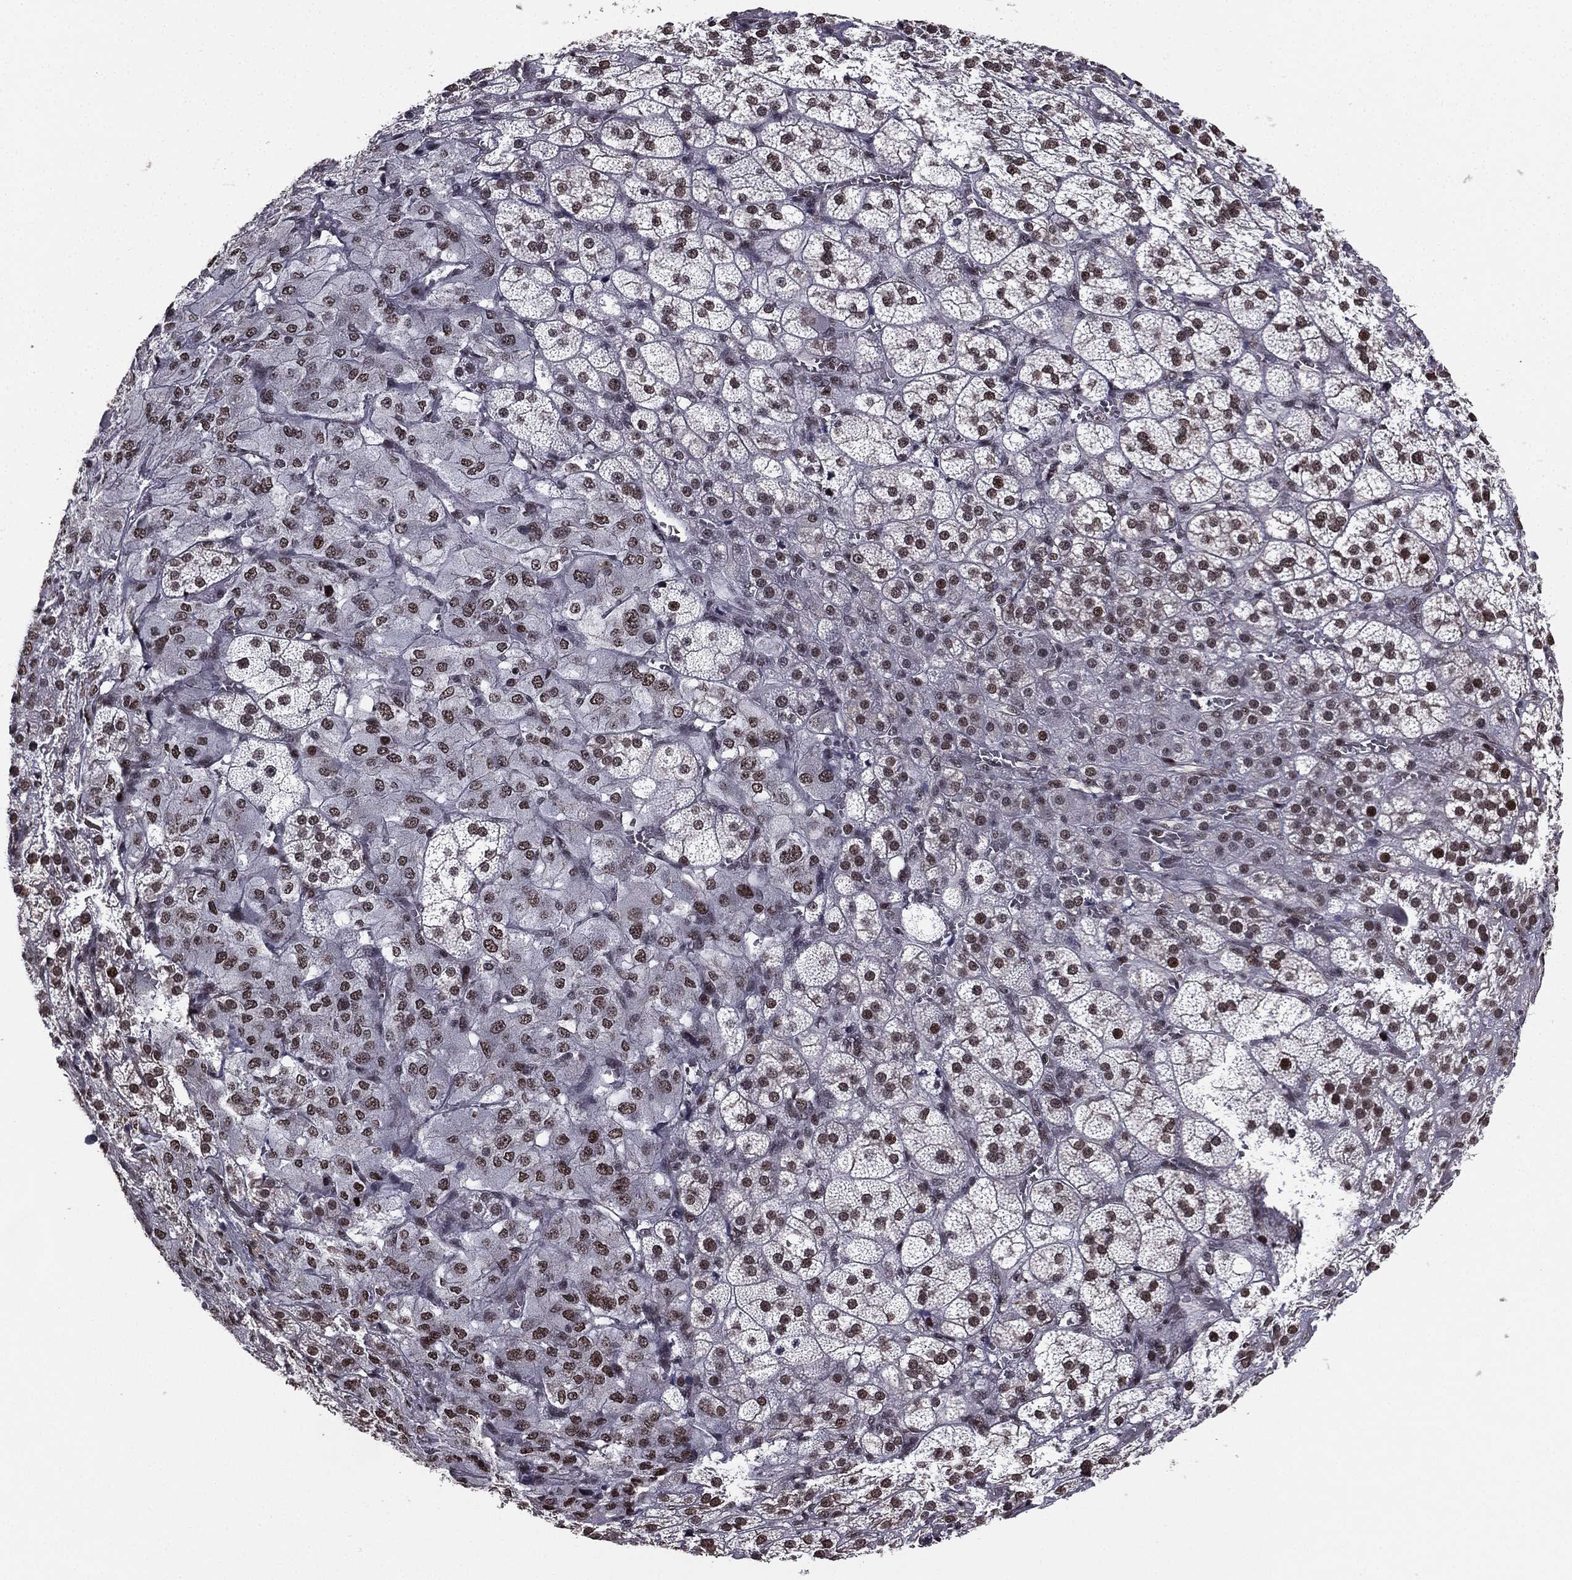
{"staining": {"intensity": "moderate", "quantity": "25%-75%", "location": "nuclear"}, "tissue": "adrenal gland", "cell_type": "Glandular cells", "image_type": "normal", "snomed": [{"axis": "morphology", "description": "Normal tissue, NOS"}, {"axis": "topography", "description": "Adrenal gland"}], "caption": "An immunohistochemistry (IHC) photomicrograph of benign tissue is shown. Protein staining in brown highlights moderate nuclear positivity in adrenal gland within glandular cells.", "gene": "RARB", "patient": {"sex": "female", "age": 60}}